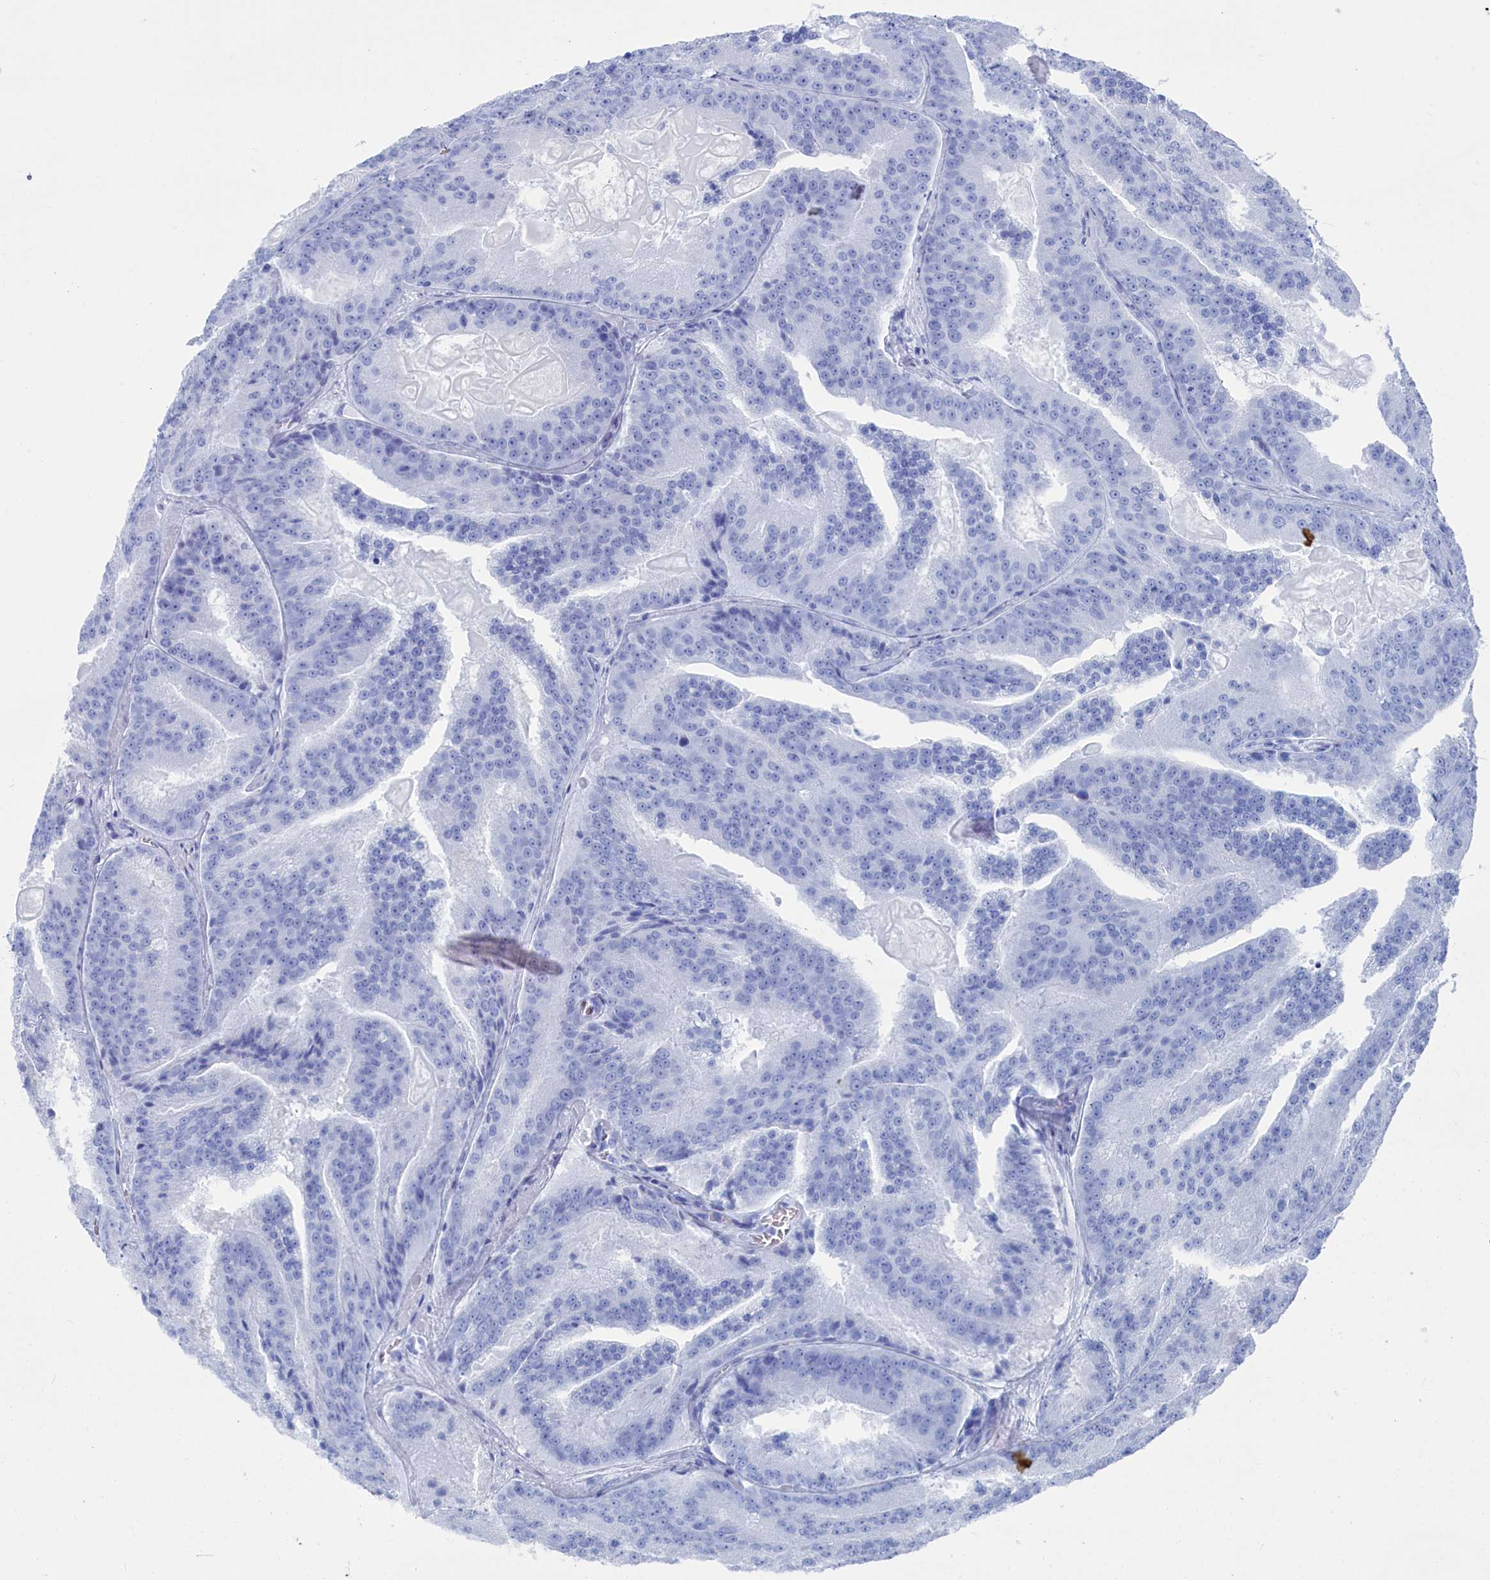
{"staining": {"intensity": "negative", "quantity": "none", "location": "none"}, "tissue": "prostate cancer", "cell_type": "Tumor cells", "image_type": "cancer", "snomed": [{"axis": "morphology", "description": "Adenocarcinoma, High grade"}, {"axis": "topography", "description": "Prostate"}], "caption": "High magnification brightfield microscopy of prostate cancer stained with DAB (brown) and counterstained with hematoxylin (blue): tumor cells show no significant expression.", "gene": "CEND1", "patient": {"sex": "male", "age": 61}}